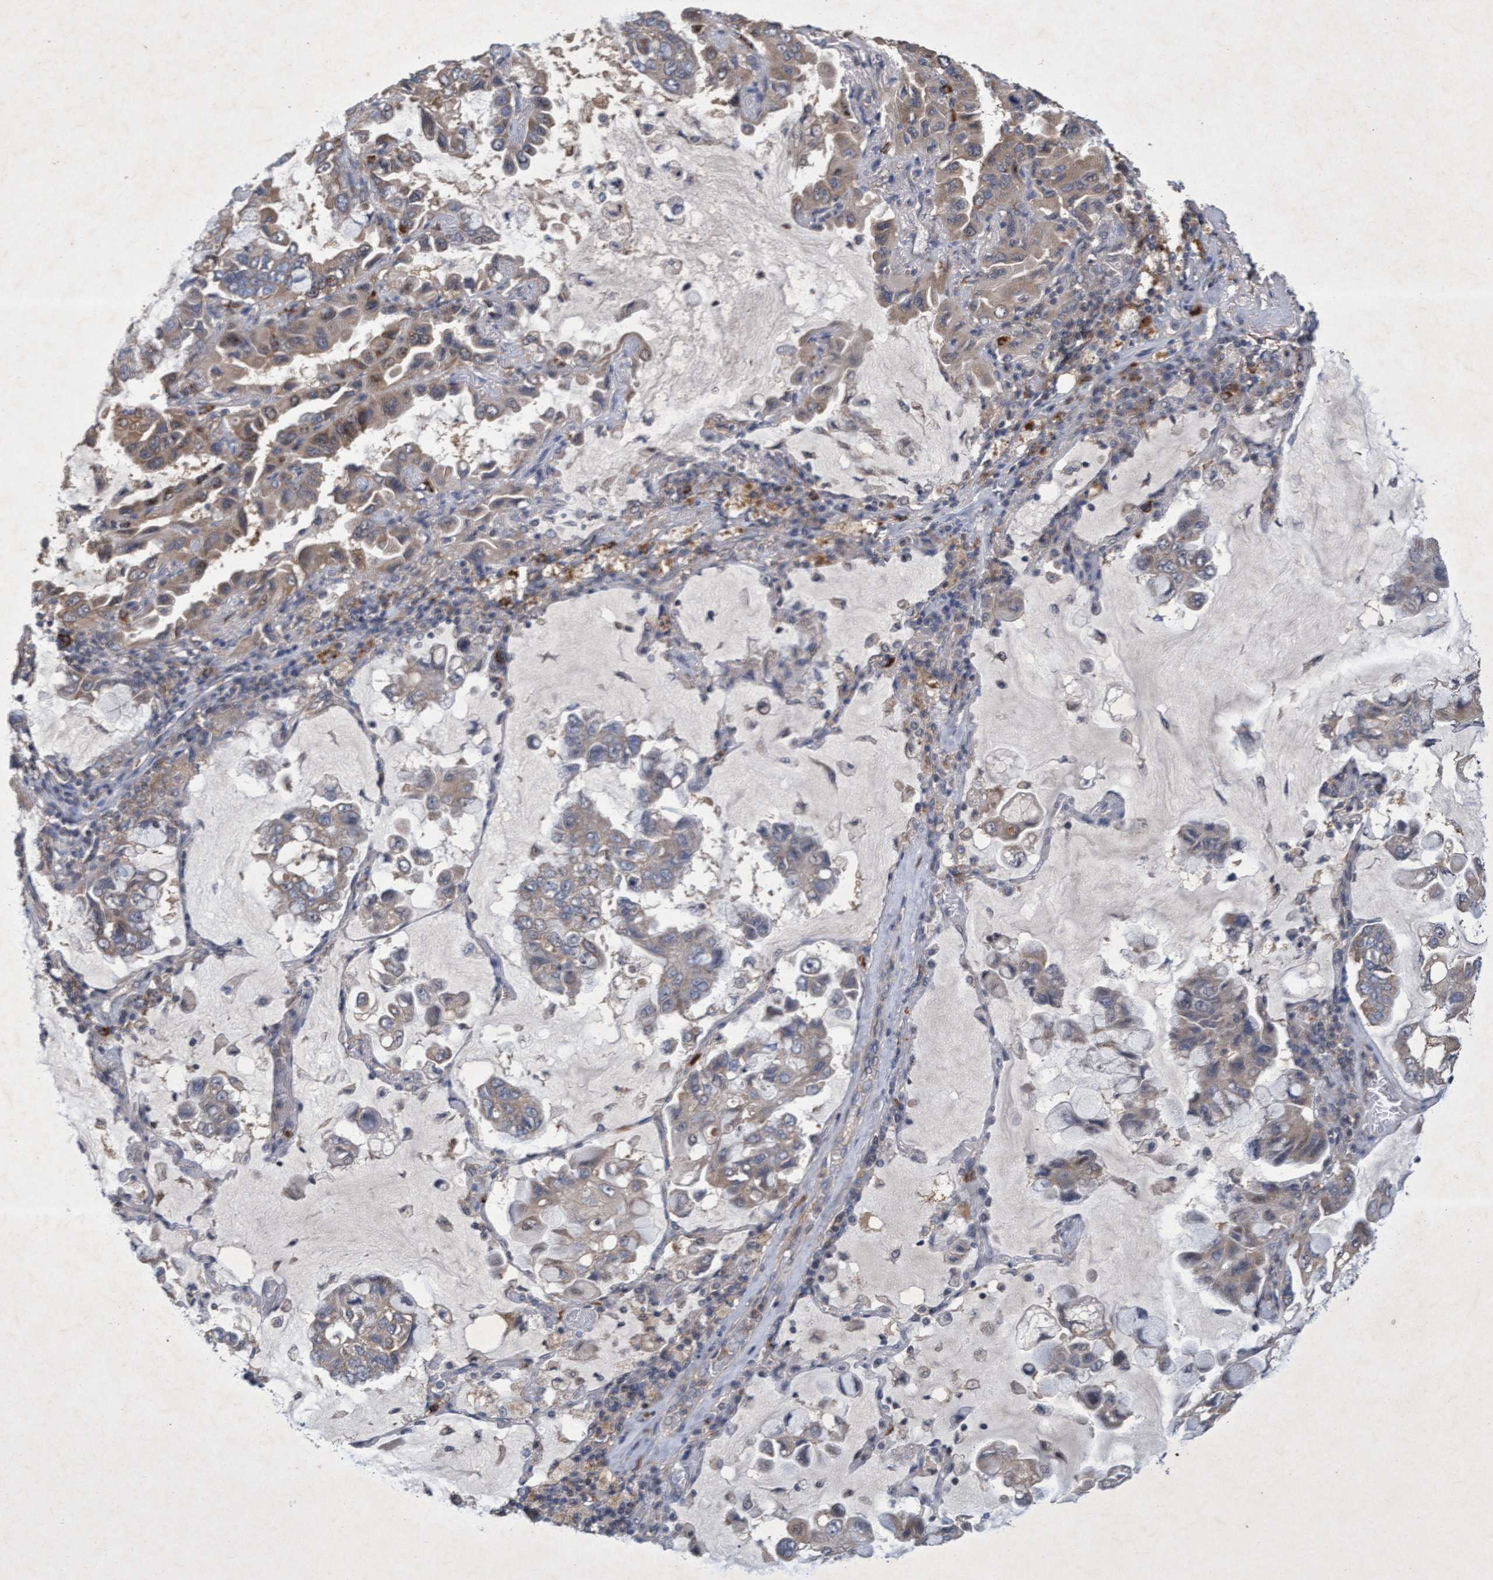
{"staining": {"intensity": "weak", "quantity": "<25%", "location": "cytoplasmic/membranous"}, "tissue": "lung cancer", "cell_type": "Tumor cells", "image_type": "cancer", "snomed": [{"axis": "morphology", "description": "Adenocarcinoma, NOS"}, {"axis": "topography", "description": "Lung"}], "caption": "Immunohistochemistry histopathology image of human lung cancer (adenocarcinoma) stained for a protein (brown), which reveals no expression in tumor cells.", "gene": "ZNF677", "patient": {"sex": "male", "age": 64}}